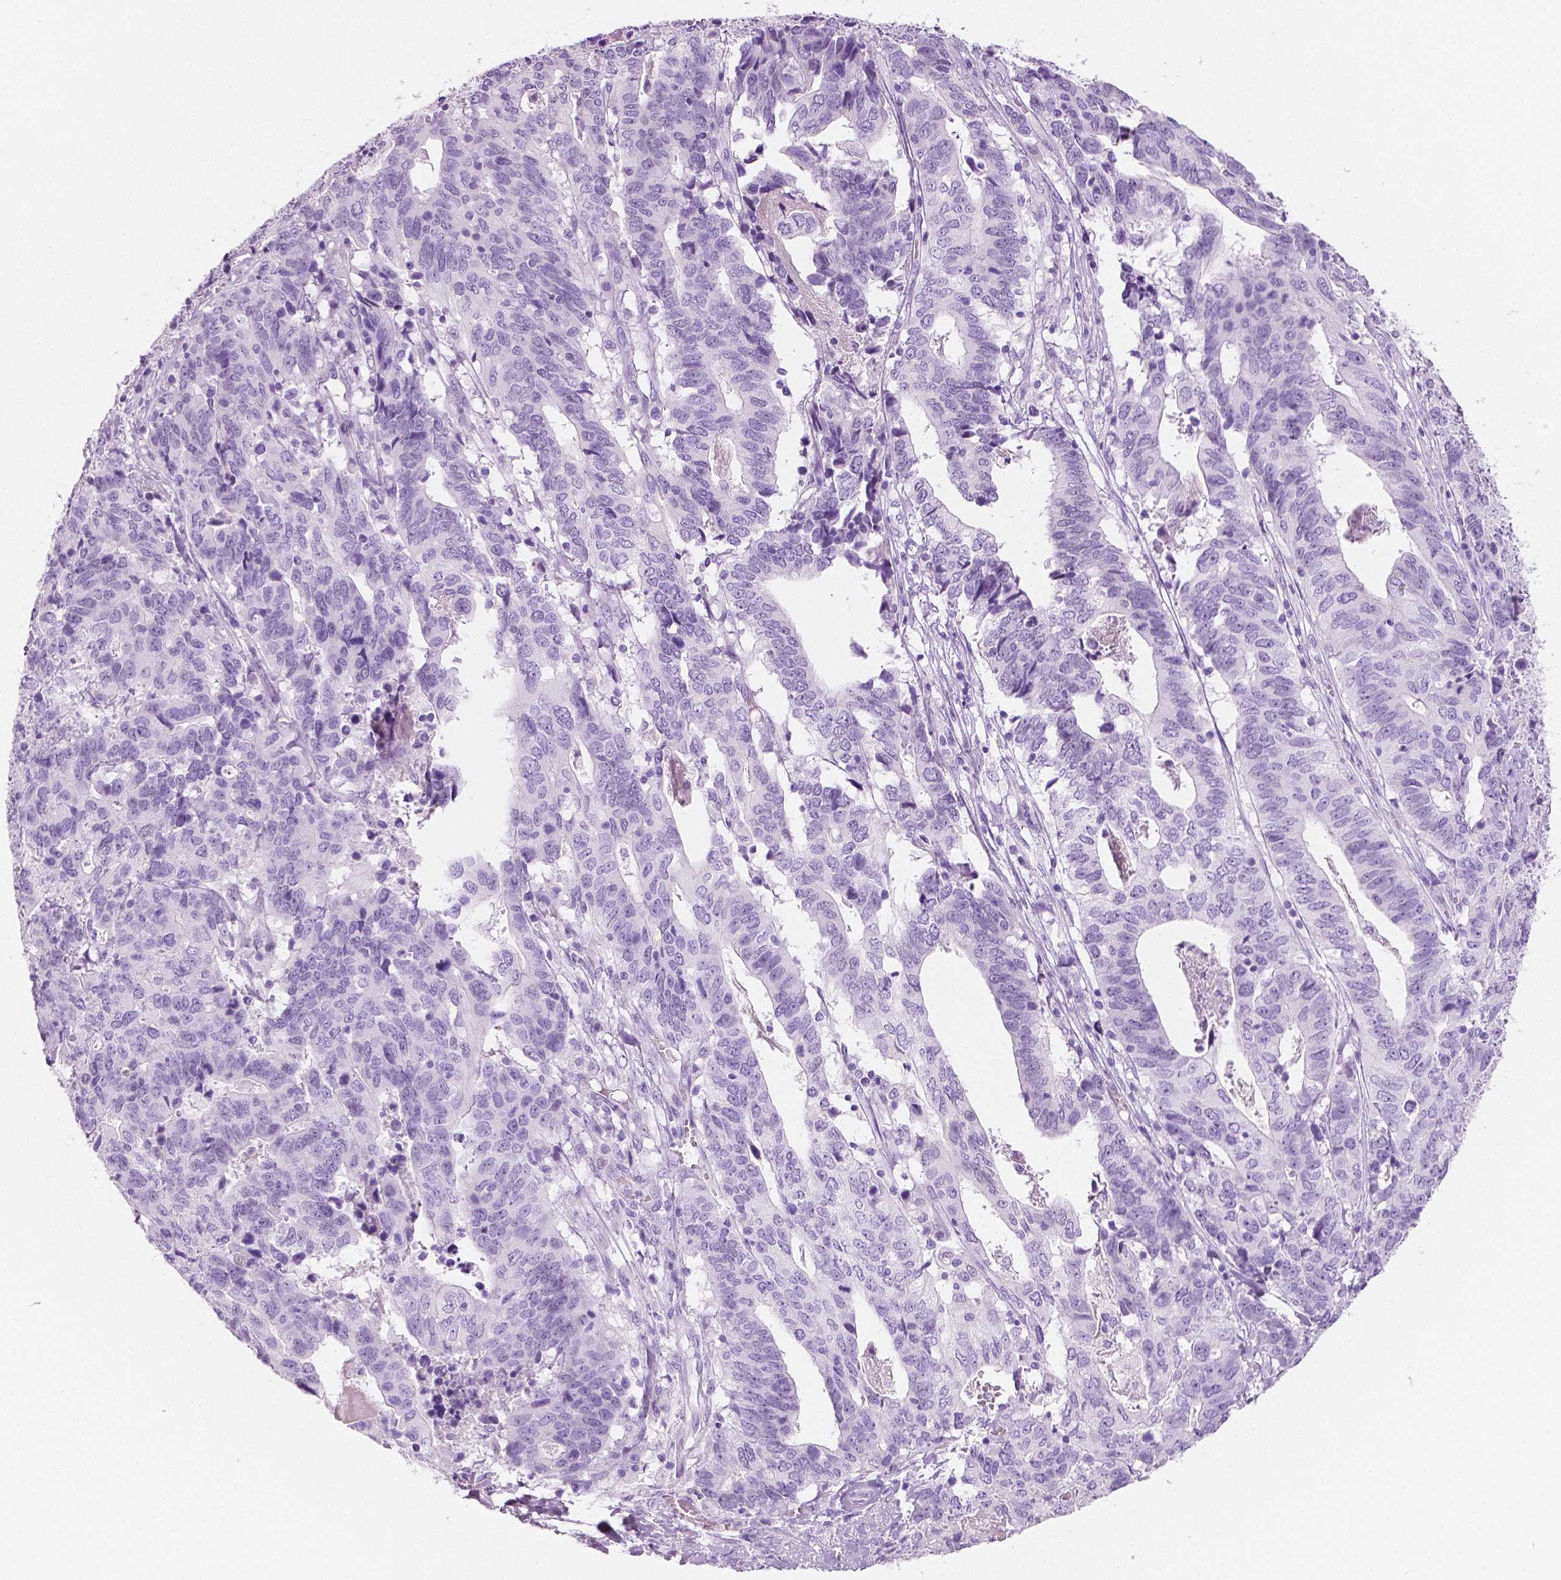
{"staining": {"intensity": "negative", "quantity": "none", "location": "none"}, "tissue": "stomach cancer", "cell_type": "Tumor cells", "image_type": "cancer", "snomed": [{"axis": "morphology", "description": "Adenocarcinoma, NOS"}, {"axis": "topography", "description": "Stomach, upper"}], "caption": "There is no significant positivity in tumor cells of stomach adenocarcinoma. (DAB IHC, high magnification).", "gene": "PLIN4", "patient": {"sex": "female", "age": 67}}